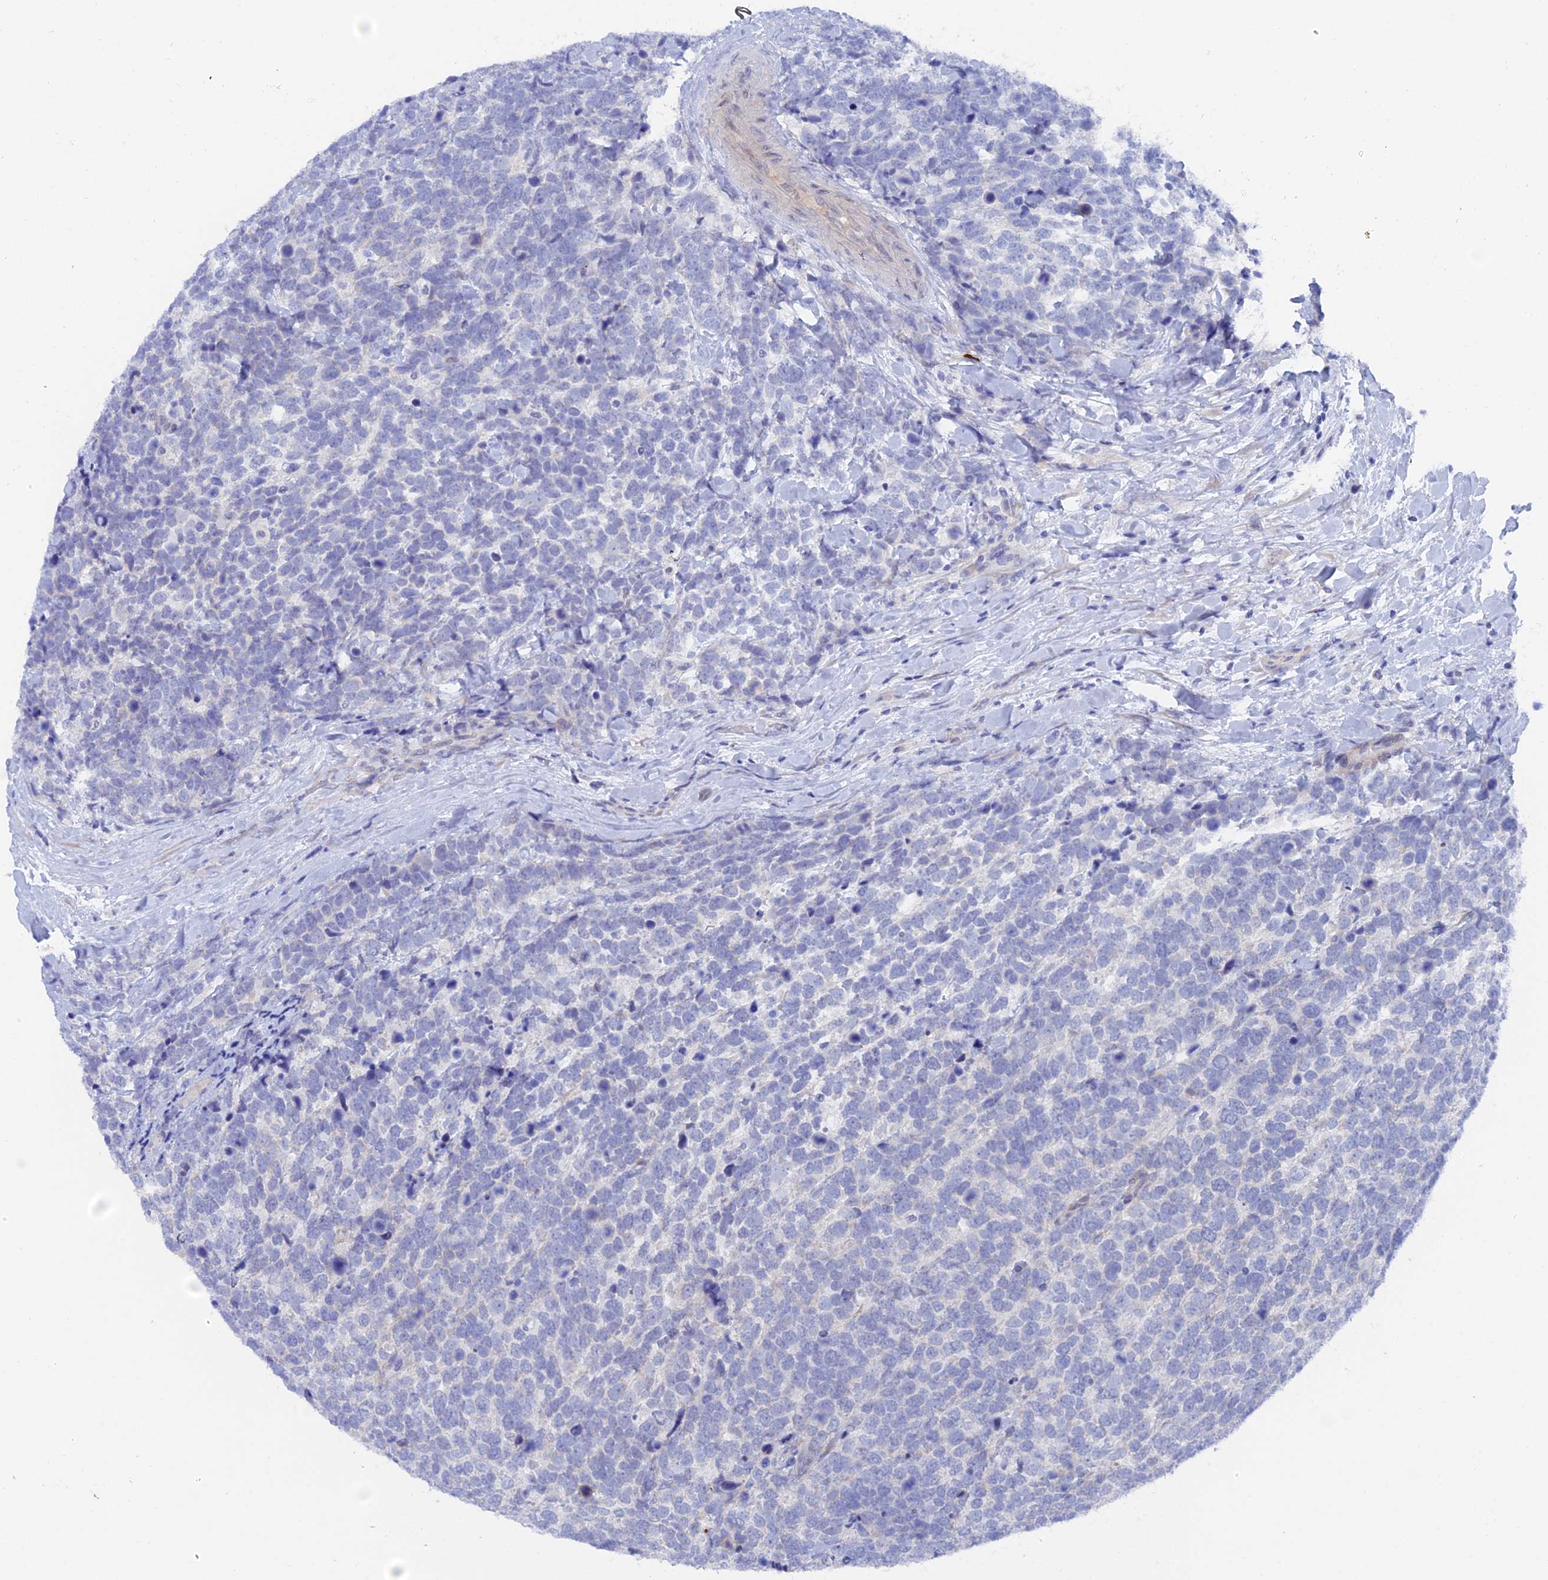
{"staining": {"intensity": "negative", "quantity": "none", "location": "none"}, "tissue": "urothelial cancer", "cell_type": "Tumor cells", "image_type": "cancer", "snomed": [{"axis": "morphology", "description": "Urothelial carcinoma, High grade"}, {"axis": "topography", "description": "Urinary bladder"}], "caption": "Immunohistochemistry of high-grade urothelial carcinoma displays no staining in tumor cells.", "gene": "DACT3", "patient": {"sex": "female", "age": 82}}